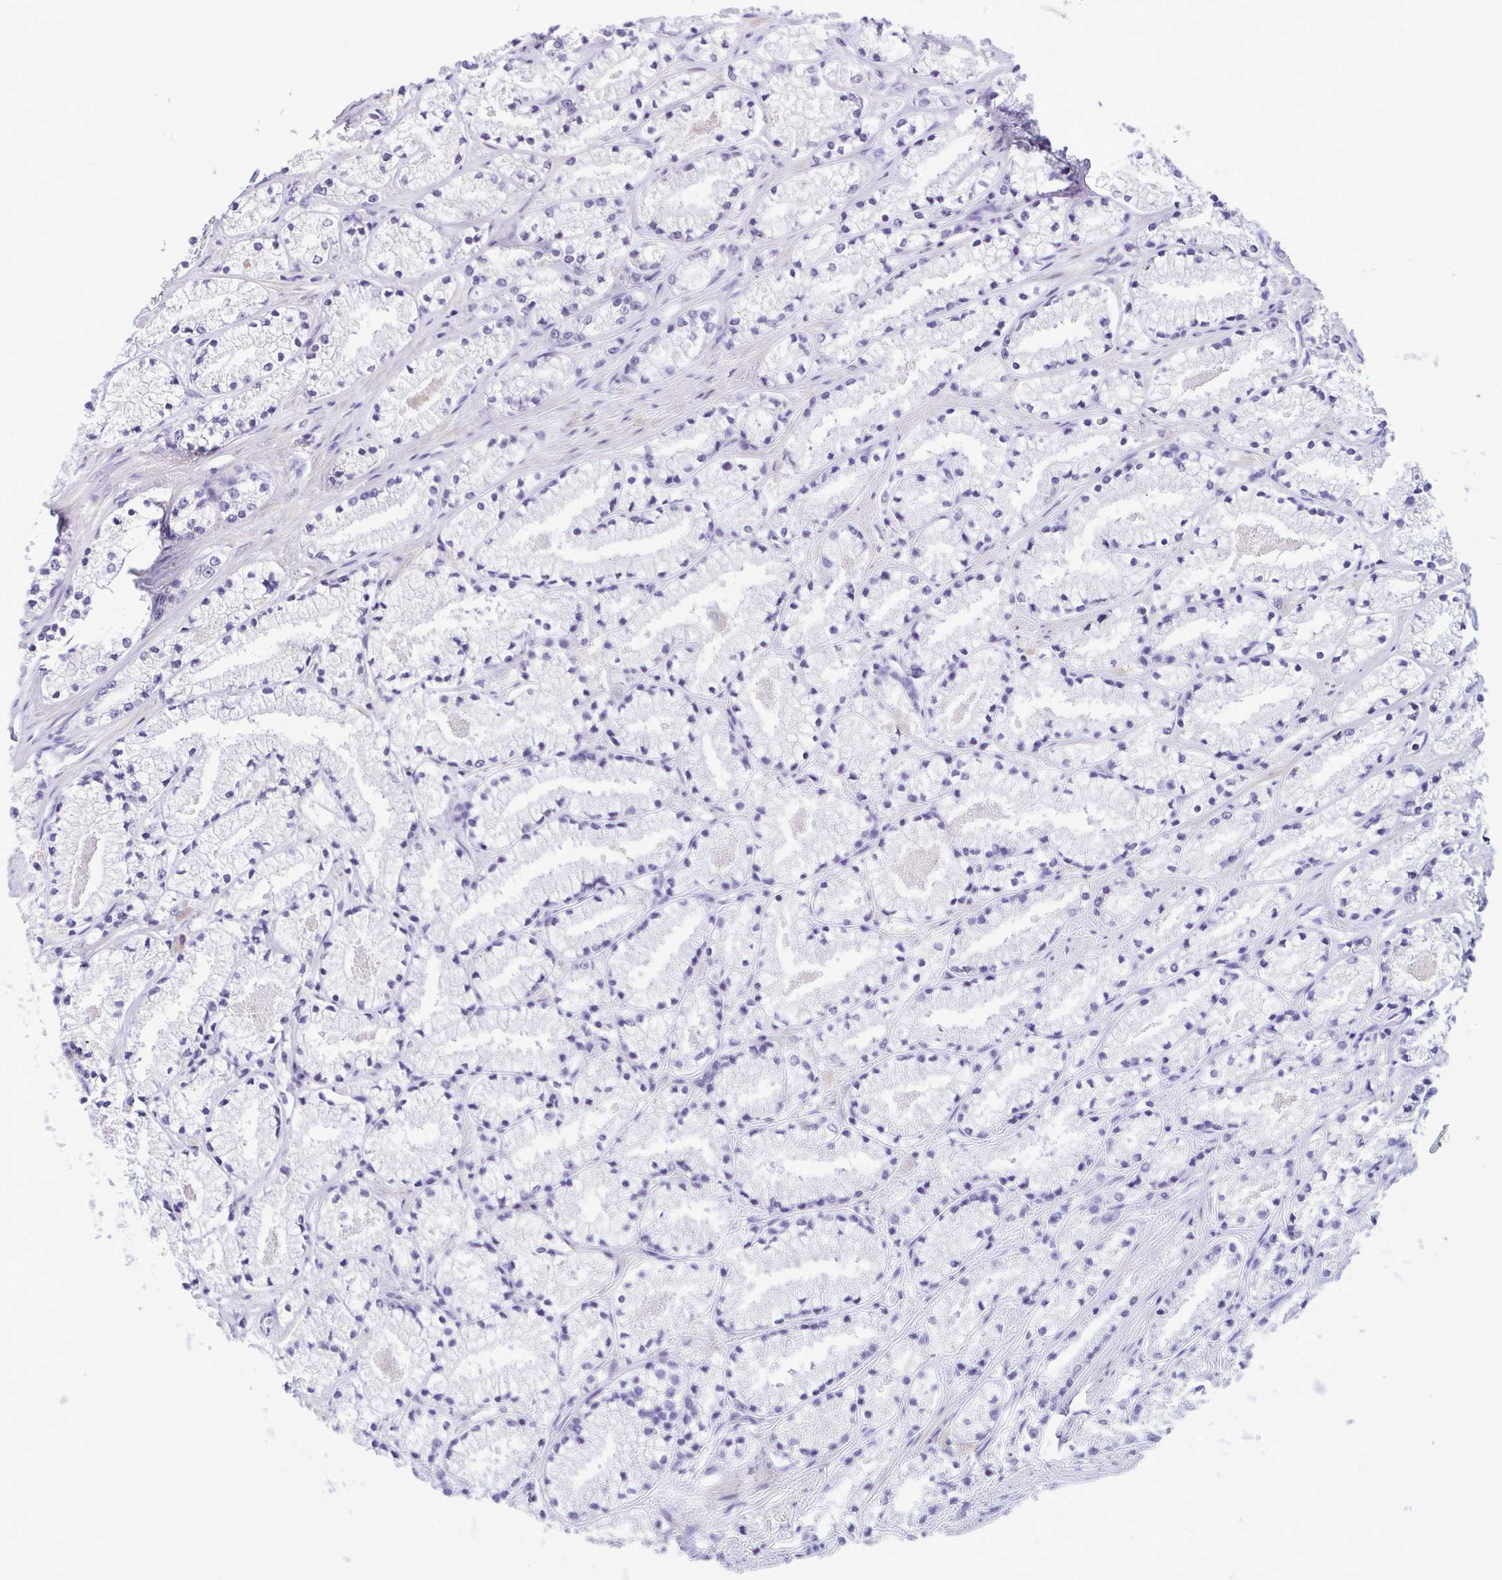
{"staining": {"intensity": "negative", "quantity": "none", "location": "none"}, "tissue": "prostate cancer", "cell_type": "Tumor cells", "image_type": "cancer", "snomed": [{"axis": "morphology", "description": "Adenocarcinoma, High grade"}, {"axis": "topography", "description": "Prostate"}], "caption": "Prostate high-grade adenocarcinoma stained for a protein using IHC shows no staining tumor cells.", "gene": "ACTRT3", "patient": {"sex": "male", "age": 63}}